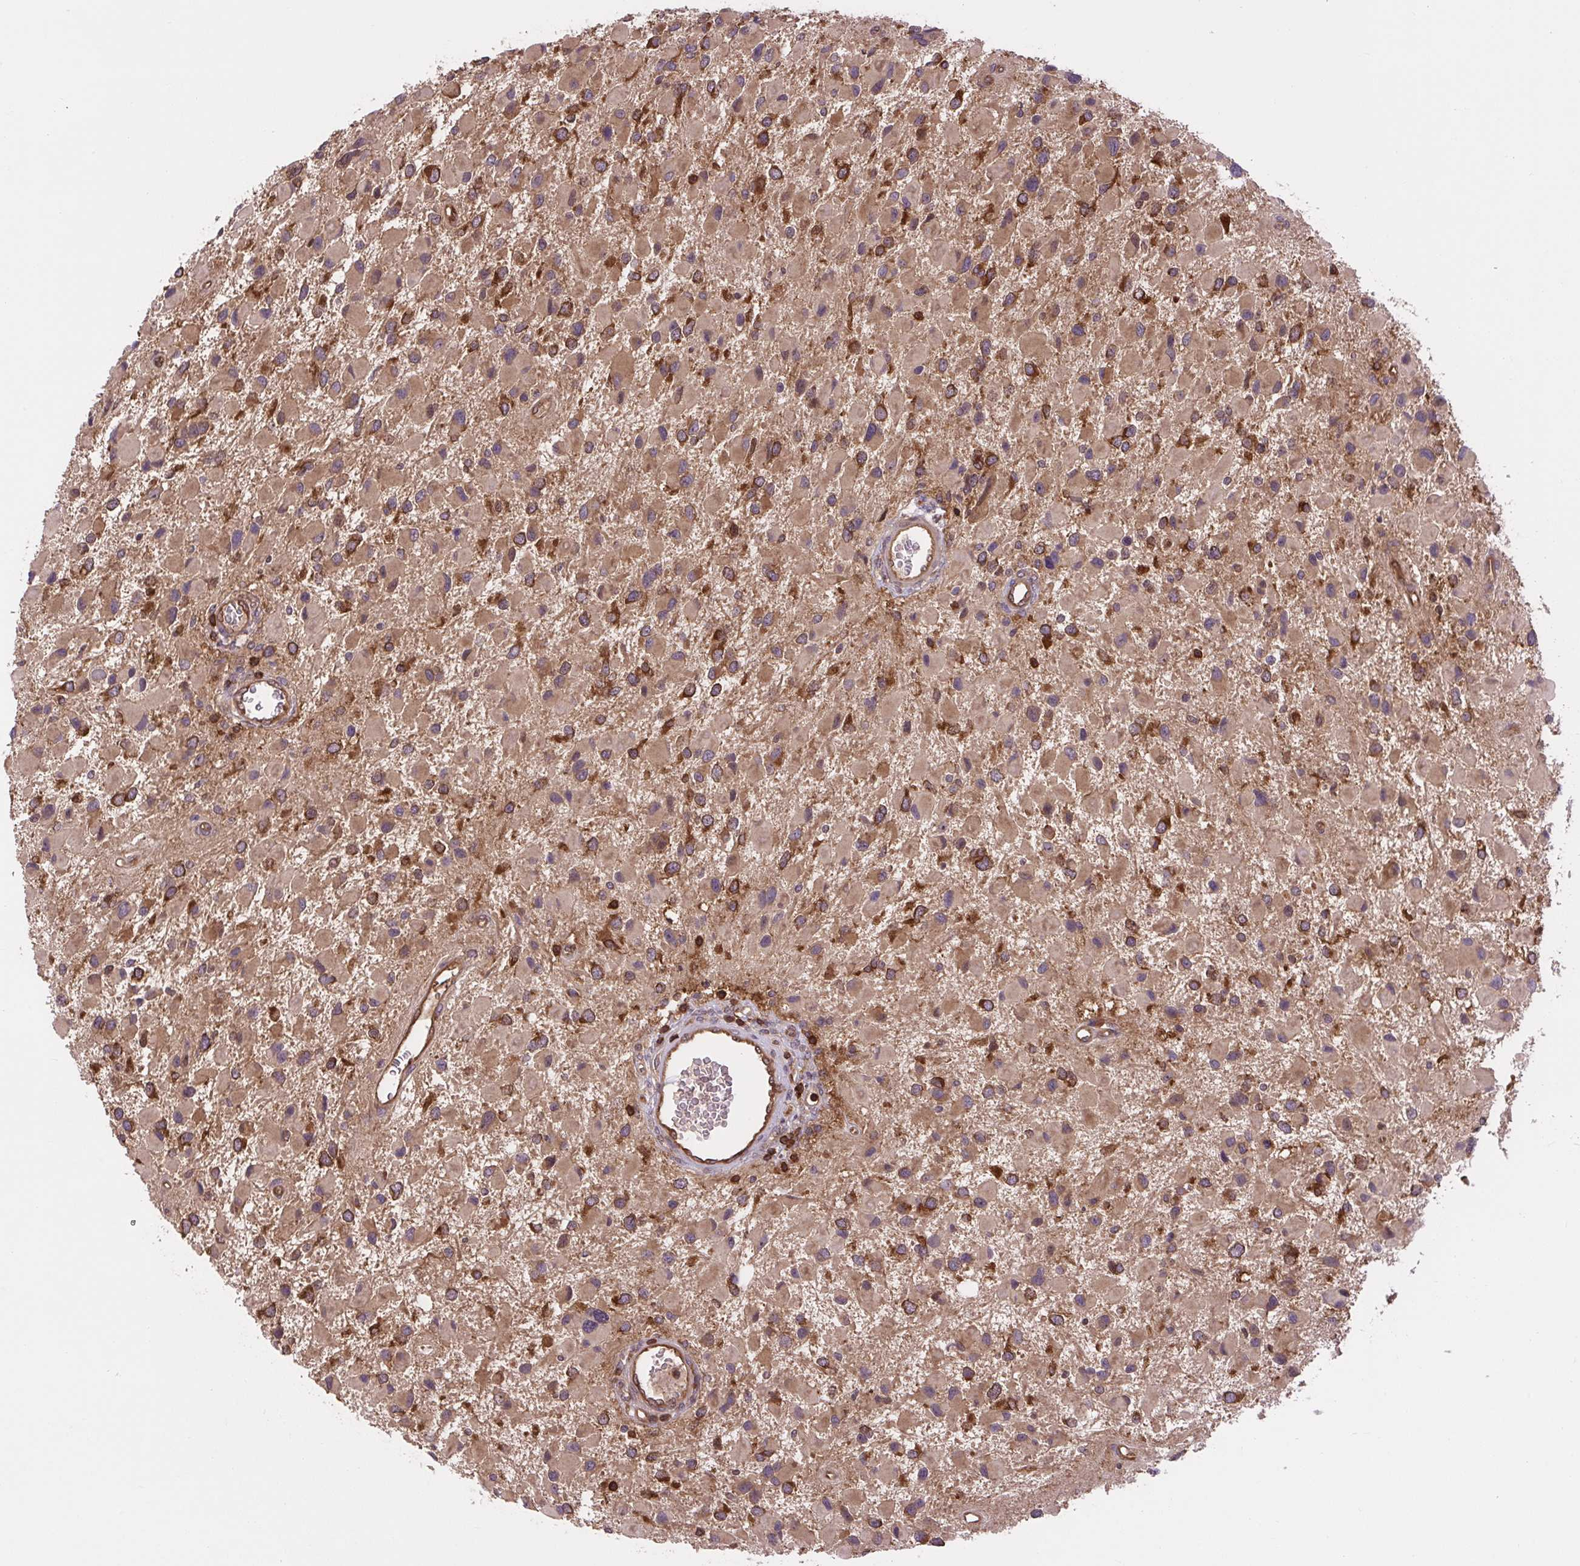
{"staining": {"intensity": "moderate", "quantity": ">75%", "location": "cytoplasmic/membranous"}, "tissue": "glioma", "cell_type": "Tumor cells", "image_type": "cancer", "snomed": [{"axis": "morphology", "description": "Glioma, malignant, High grade"}, {"axis": "topography", "description": "Brain"}], "caption": "Glioma was stained to show a protein in brown. There is medium levels of moderate cytoplasmic/membranous expression in approximately >75% of tumor cells. (brown staining indicates protein expression, while blue staining denotes nuclei).", "gene": "PLCG1", "patient": {"sex": "male", "age": 53}}